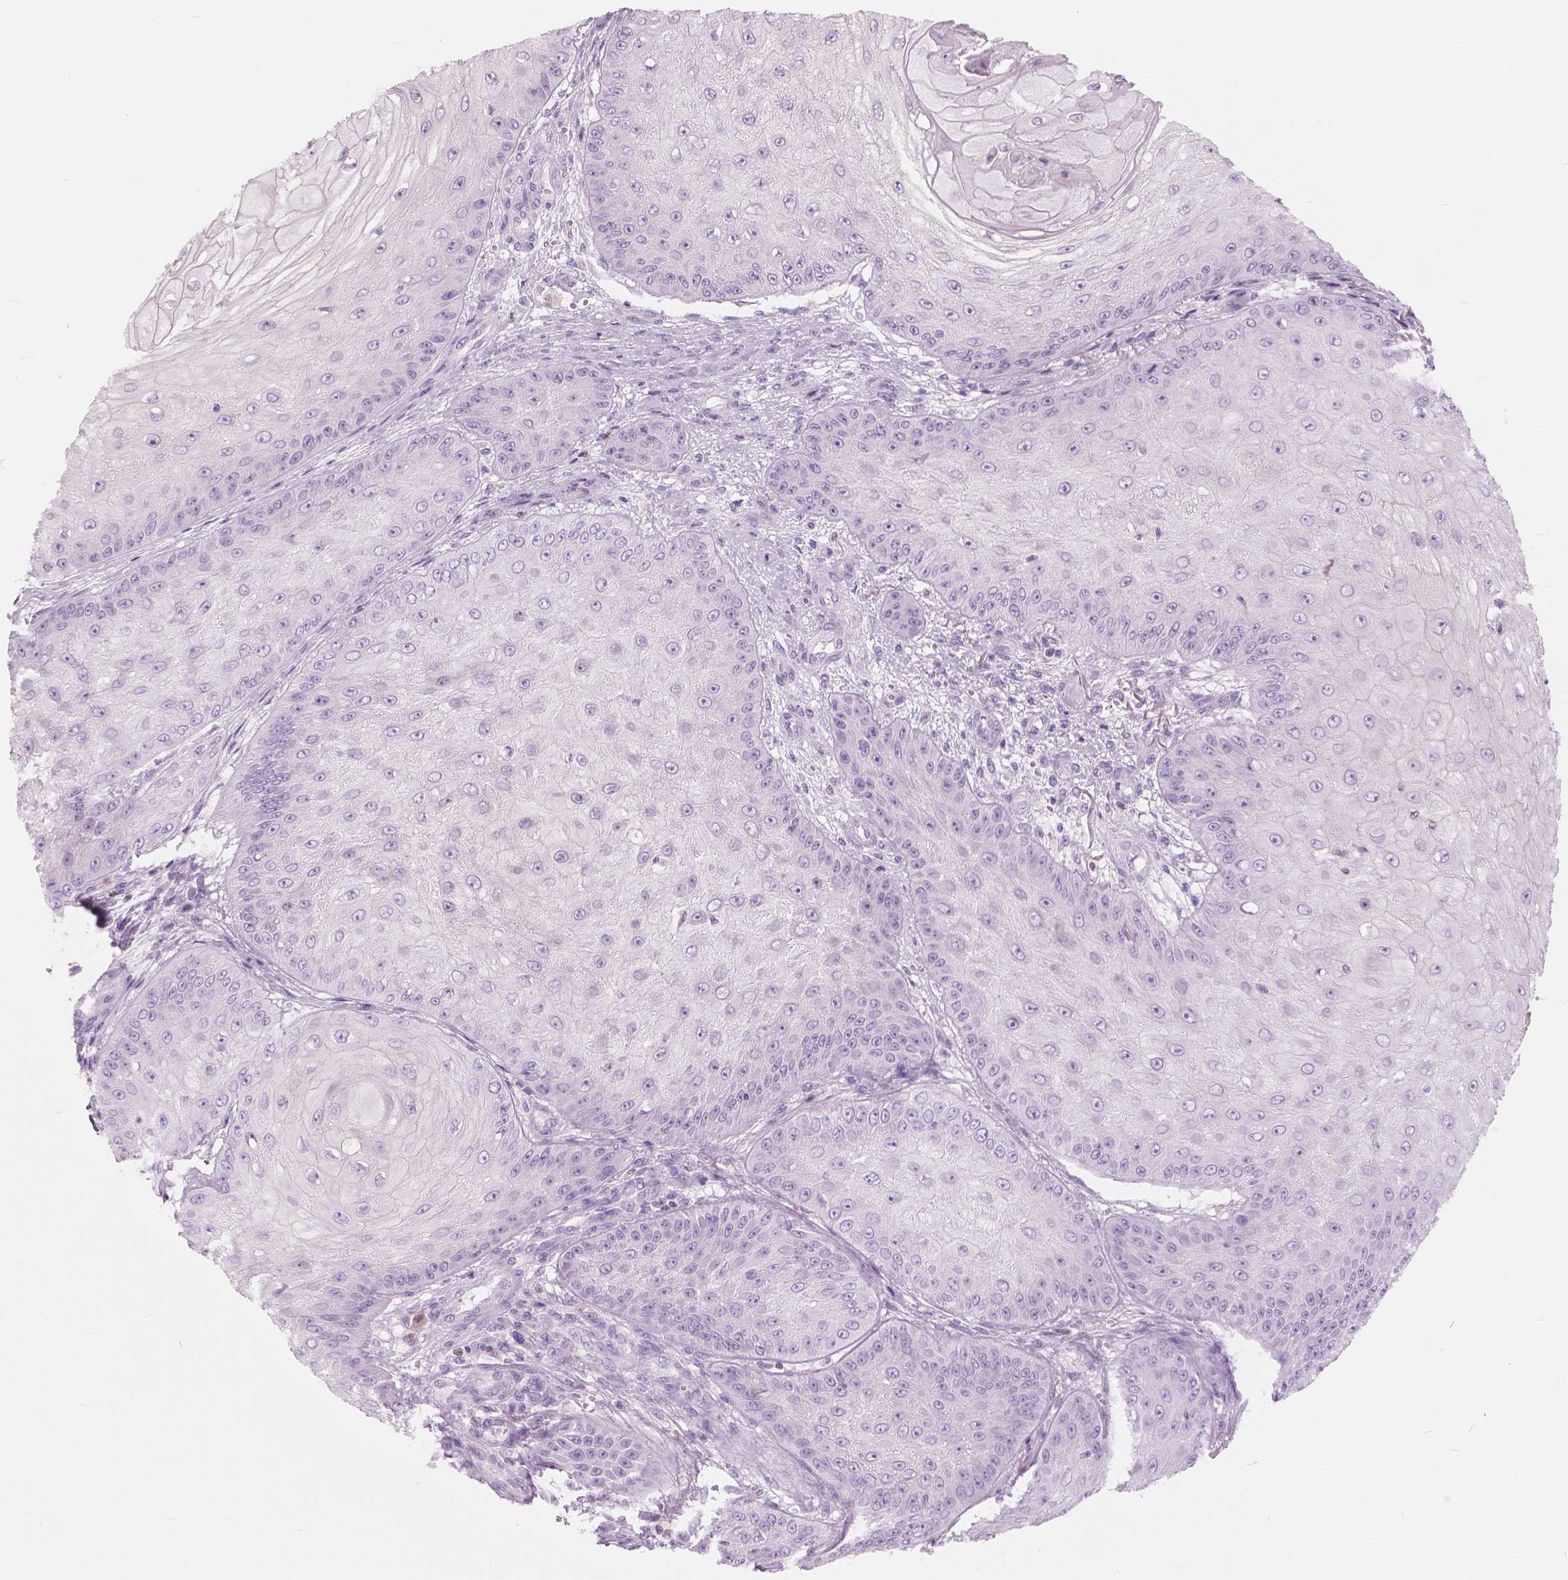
{"staining": {"intensity": "negative", "quantity": "none", "location": "none"}, "tissue": "skin cancer", "cell_type": "Tumor cells", "image_type": "cancer", "snomed": [{"axis": "morphology", "description": "Squamous cell carcinoma, NOS"}, {"axis": "topography", "description": "Skin"}], "caption": "Tumor cells are negative for brown protein staining in skin squamous cell carcinoma.", "gene": "GALM", "patient": {"sex": "male", "age": 70}}